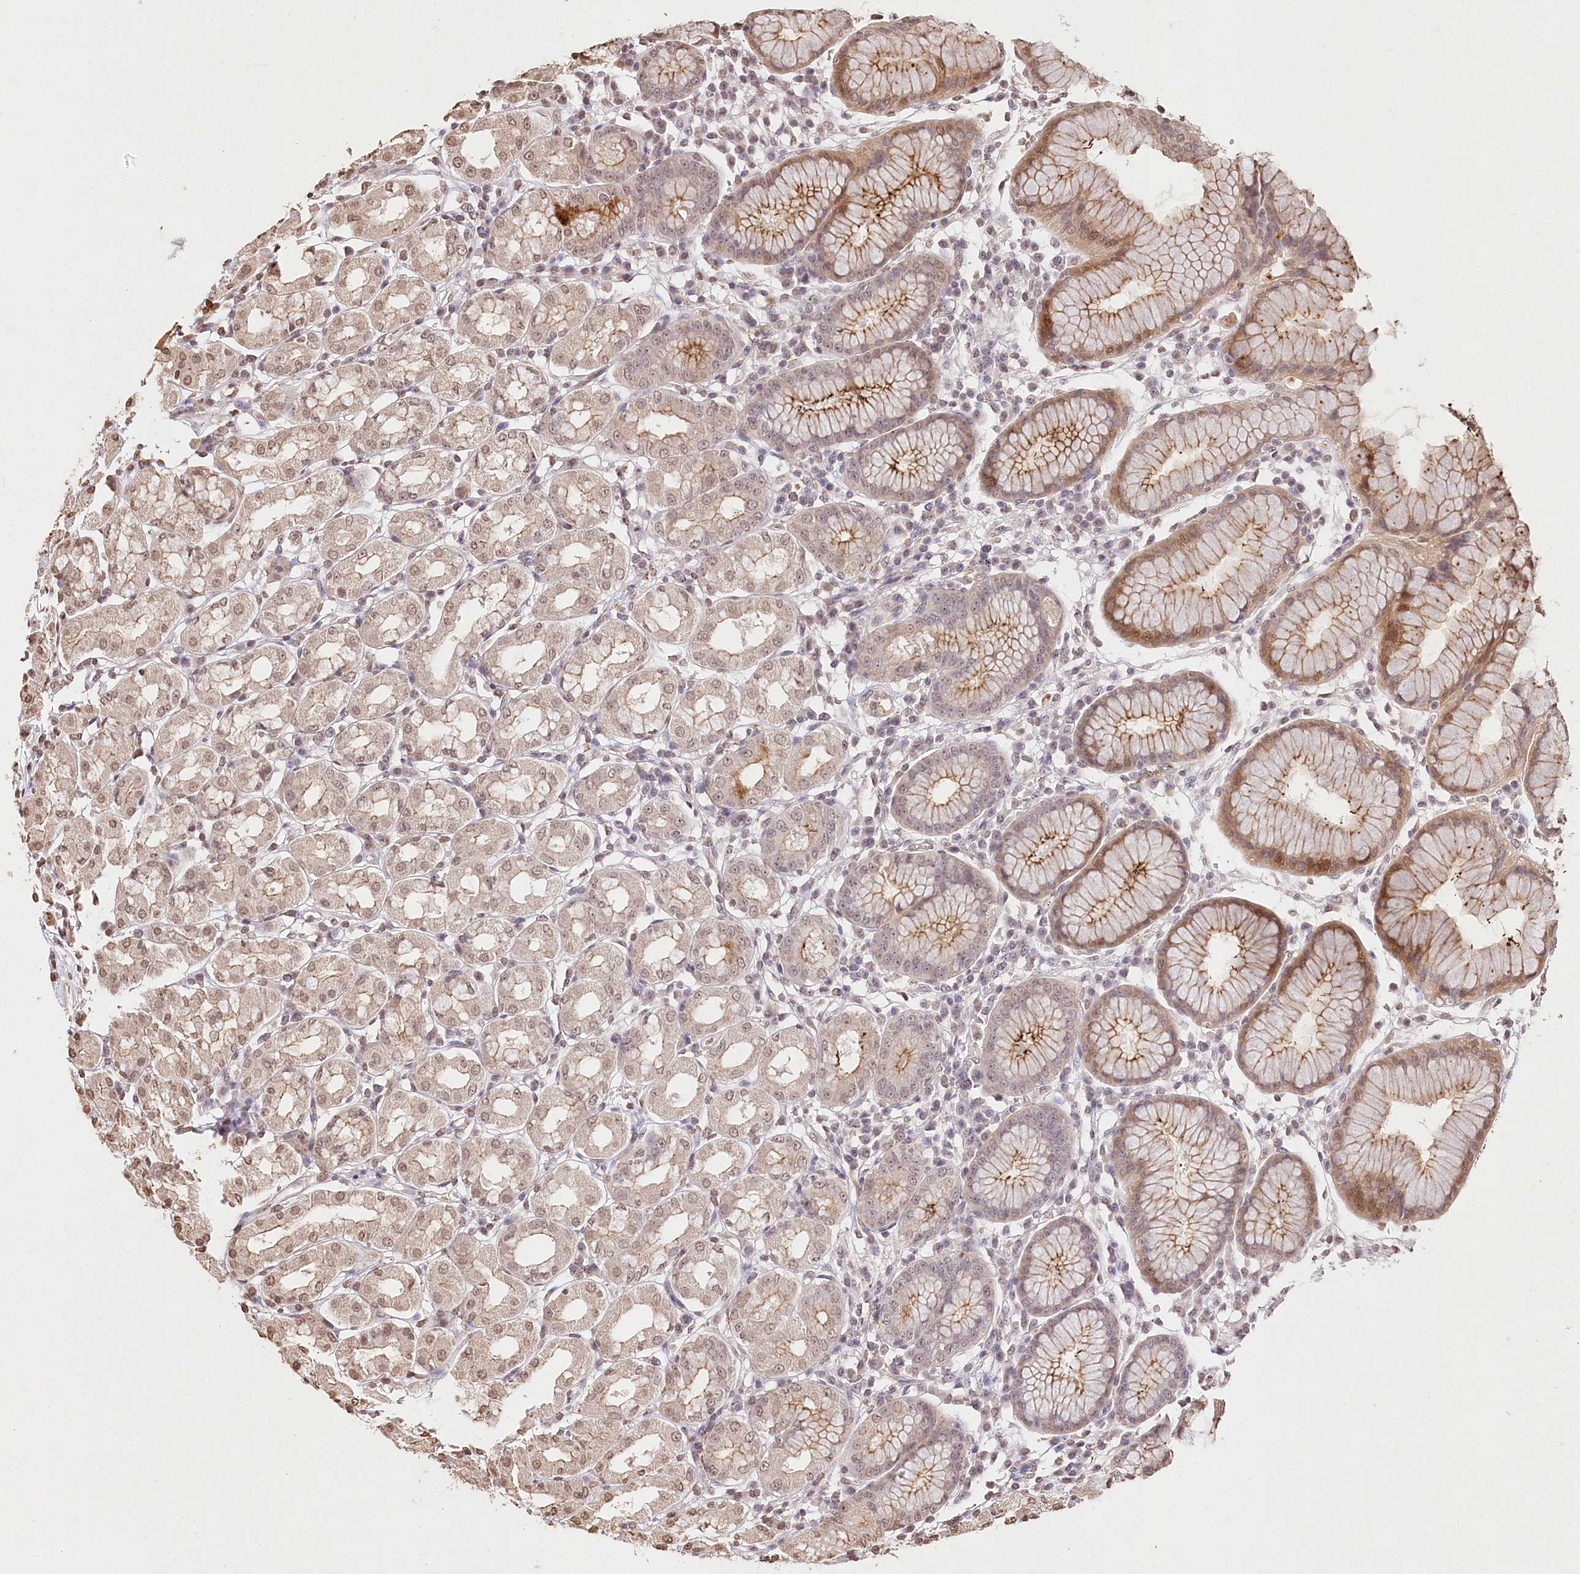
{"staining": {"intensity": "moderate", "quantity": ">75%", "location": "cytoplasmic/membranous,nuclear"}, "tissue": "stomach", "cell_type": "Glandular cells", "image_type": "normal", "snomed": [{"axis": "morphology", "description": "Normal tissue, NOS"}, {"axis": "topography", "description": "Stomach"}, {"axis": "topography", "description": "Stomach, lower"}], "caption": "A medium amount of moderate cytoplasmic/membranous,nuclear expression is present in approximately >75% of glandular cells in normal stomach. (DAB (3,3'-diaminobenzidine) IHC, brown staining for protein, blue staining for nuclei).", "gene": "DMXL1", "patient": {"sex": "female", "age": 56}}